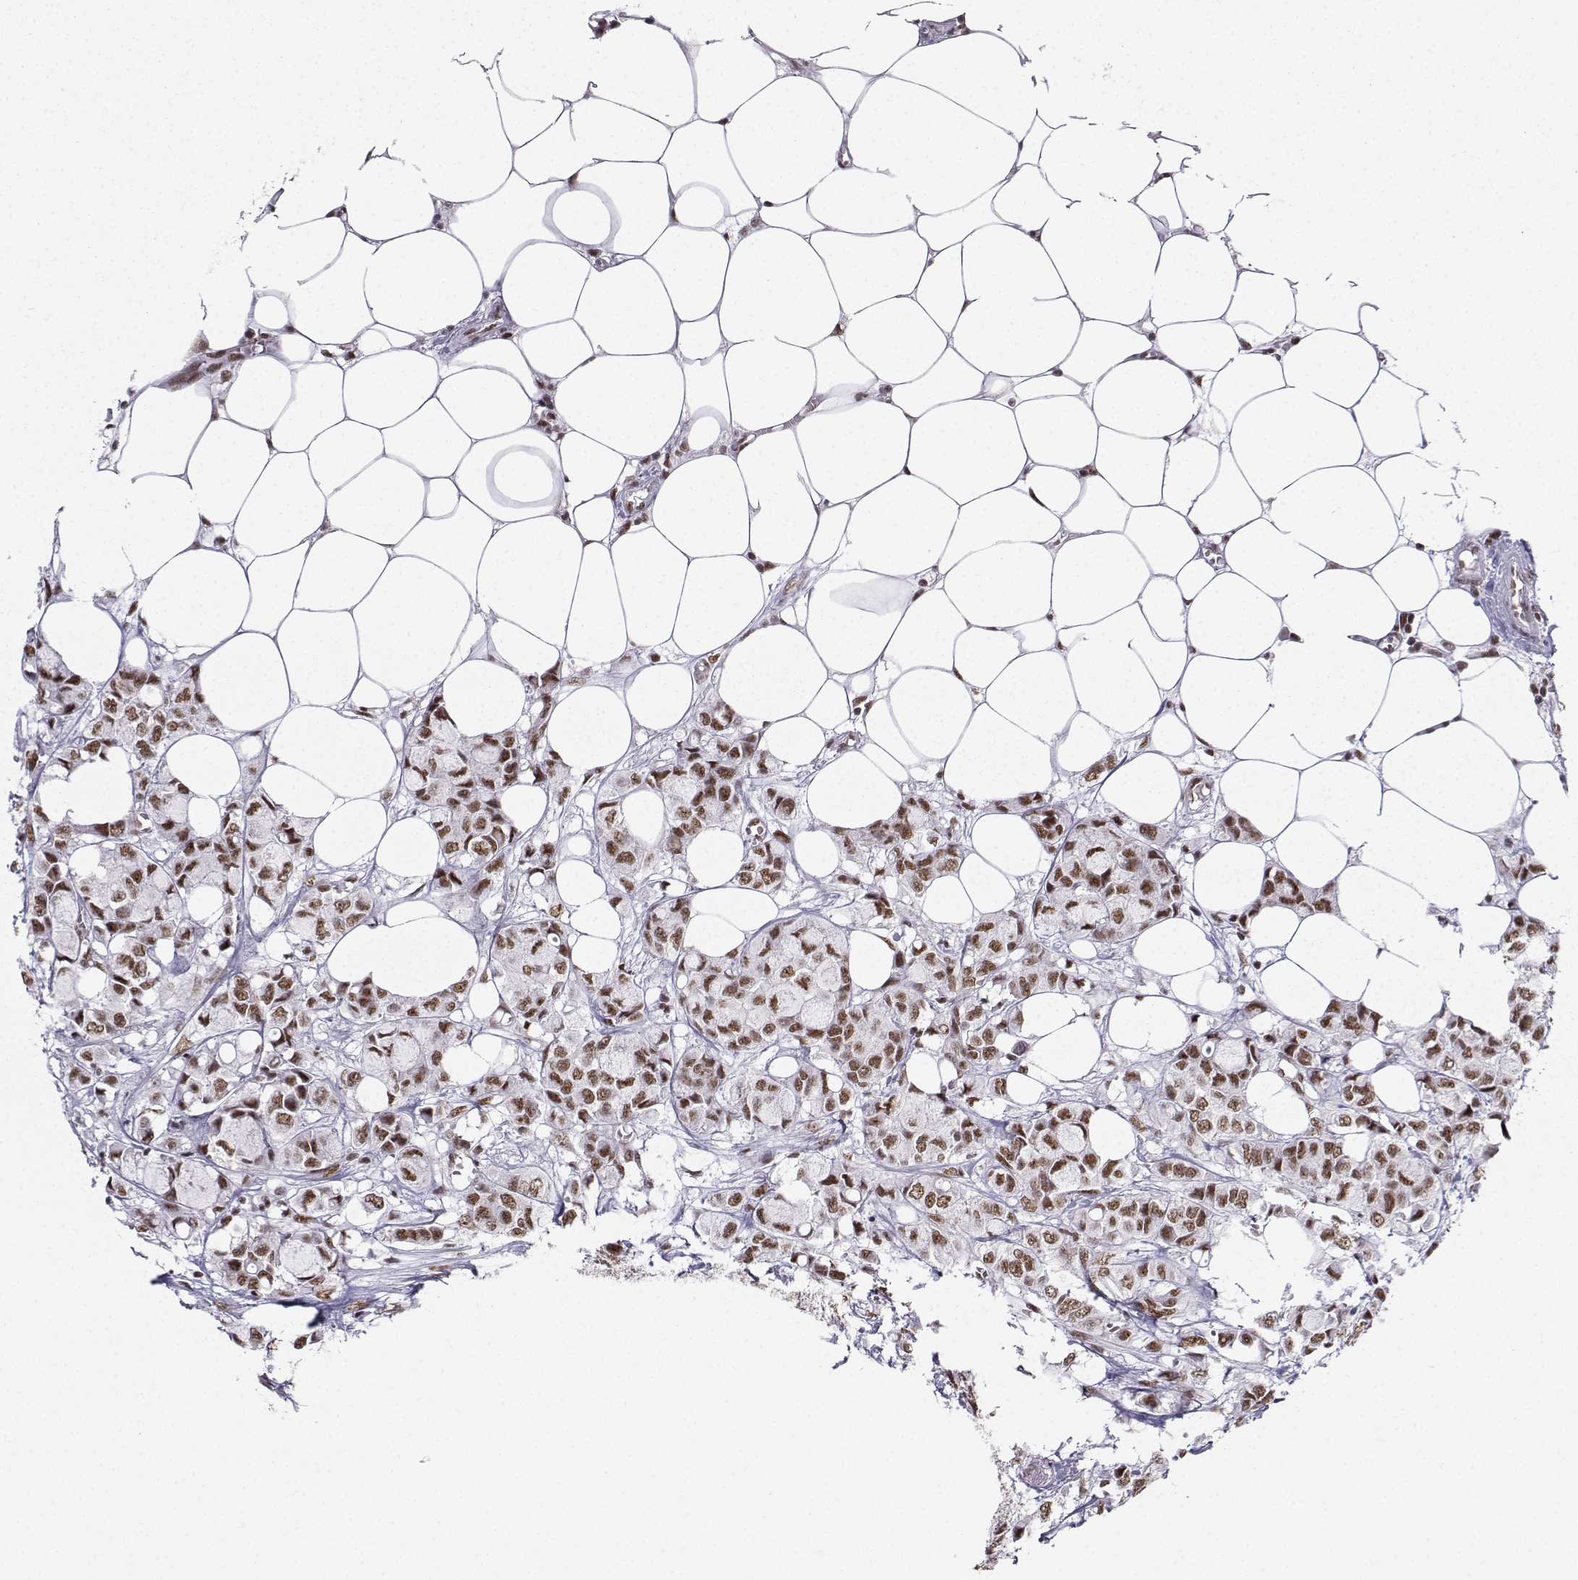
{"staining": {"intensity": "moderate", "quantity": ">75%", "location": "nuclear"}, "tissue": "breast cancer", "cell_type": "Tumor cells", "image_type": "cancer", "snomed": [{"axis": "morphology", "description": "Duct carcinoma"}, {"axis": "topography", "description": "Breast"}], "caption": "A brown stain highlights moderate nuclear staining of a protein in human breast cancer (infiltrating ductal carcinoma) tumor cells.", "gene": "SNRPB2", "patient": {"sex": "female", "age": 85}}